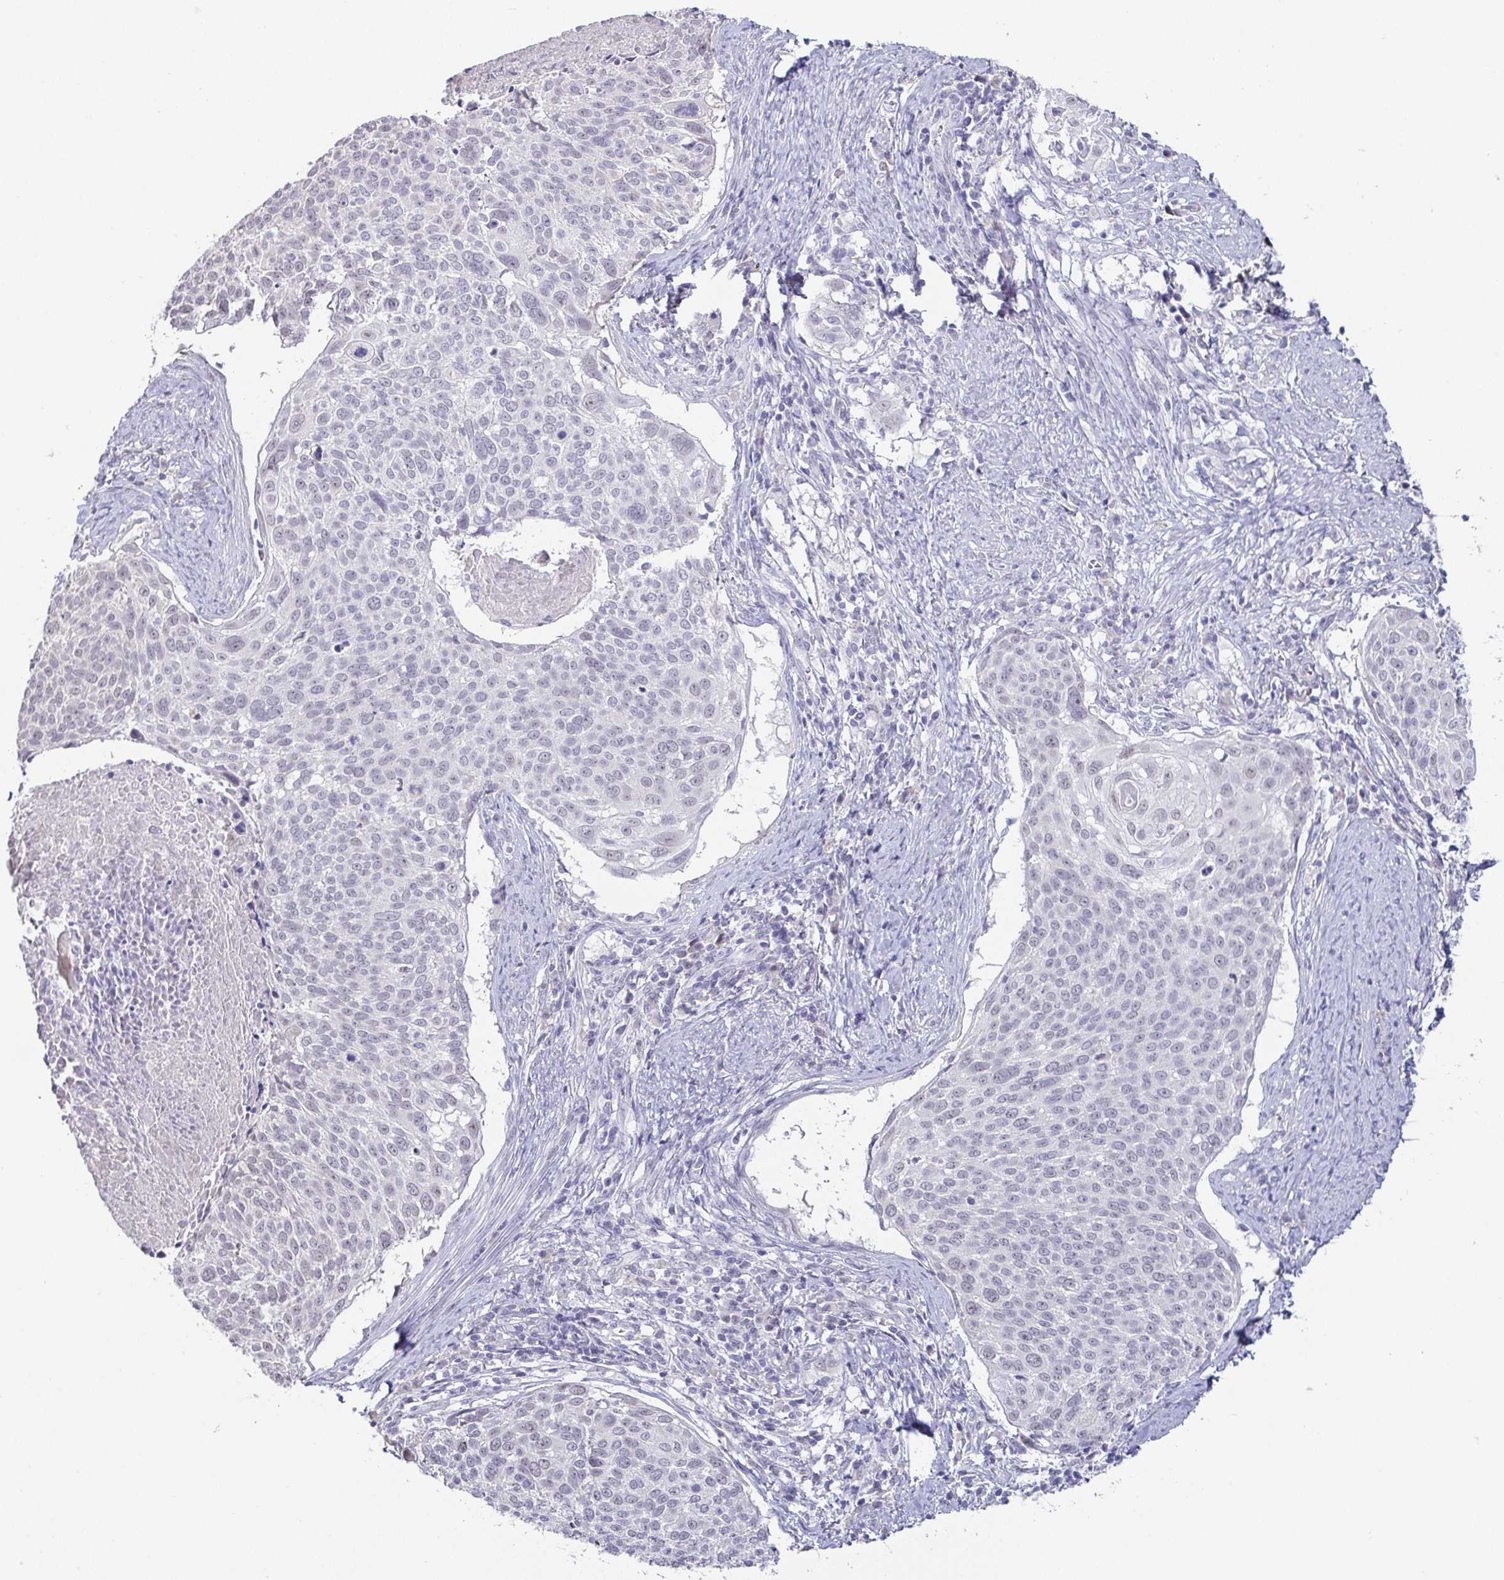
{"staining": {"intensity": "negative", "quantity": "none", "location": "none"}, "tissue": "cervical cancer", "cell_type": "Tumor cells", "image_type": "cancer", "snomed": [{"axis": "morphology", "description": "Squamous cell carcinoma, NOS"}, {"axis": "topography", "description": "Cervix"}], "caption": "An image of human cervical cancer is negative for staining in tumor cells.", "gene": "NEFH", "patient": {"sex": "female", "age": 39}}